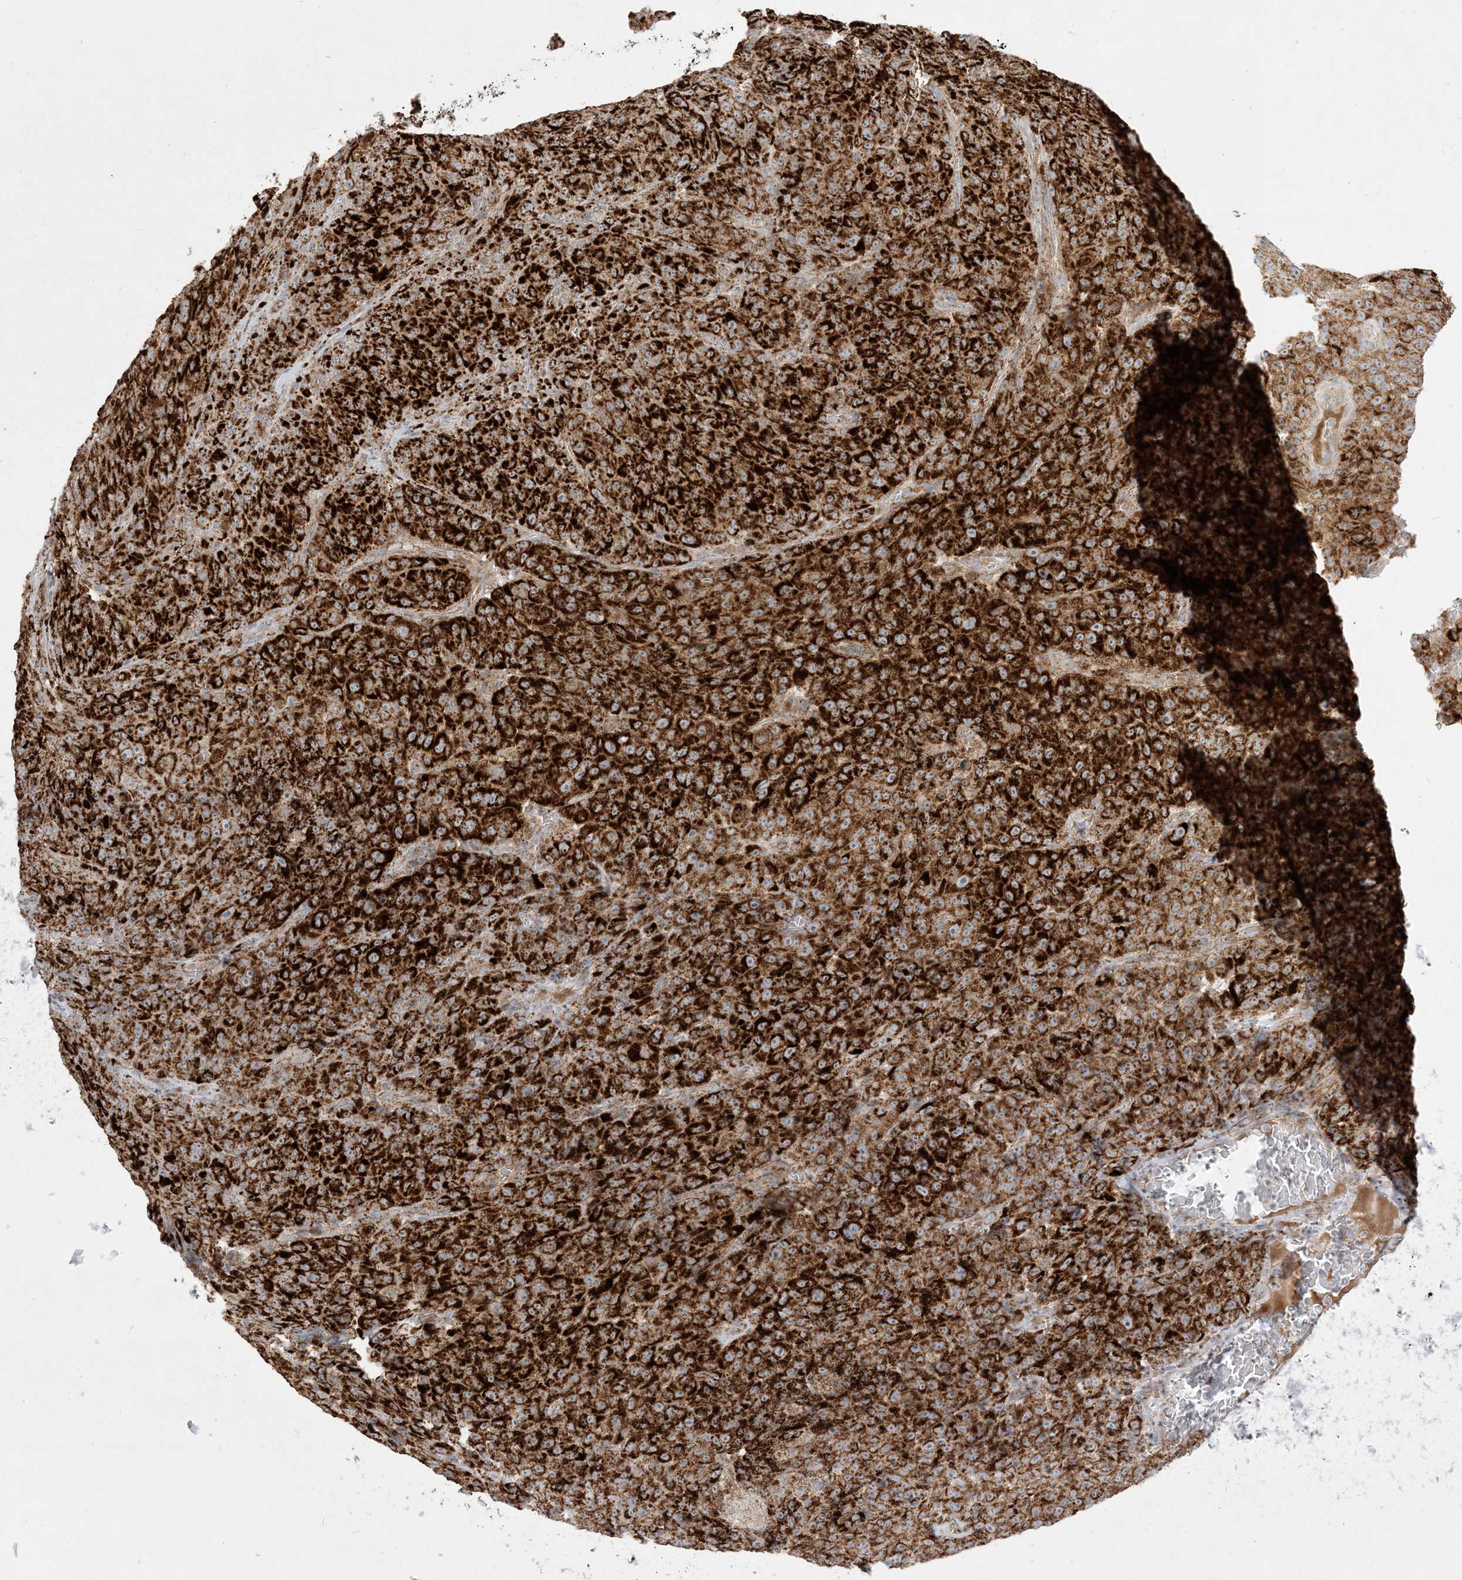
{"staining": {"intensity": "strong", "quantity": ">75%", "location": "cytoplasmic/membranous"}, "tissue": "melanoma", "cell_type": "Tumor cells", "image_type": "cancer", "snomed": [{"axis": "morphology", "description": "Malignant melanoma, NOS"}, {"axis": "topography", "description": "Skin"}], "caption": "A brown stain labels strong cytoplasmic/membranous positivity of a protein in melanoma tumor cells.", "gene": "NDUFAF3", "patient": {"sex": "female", "age": 82}}